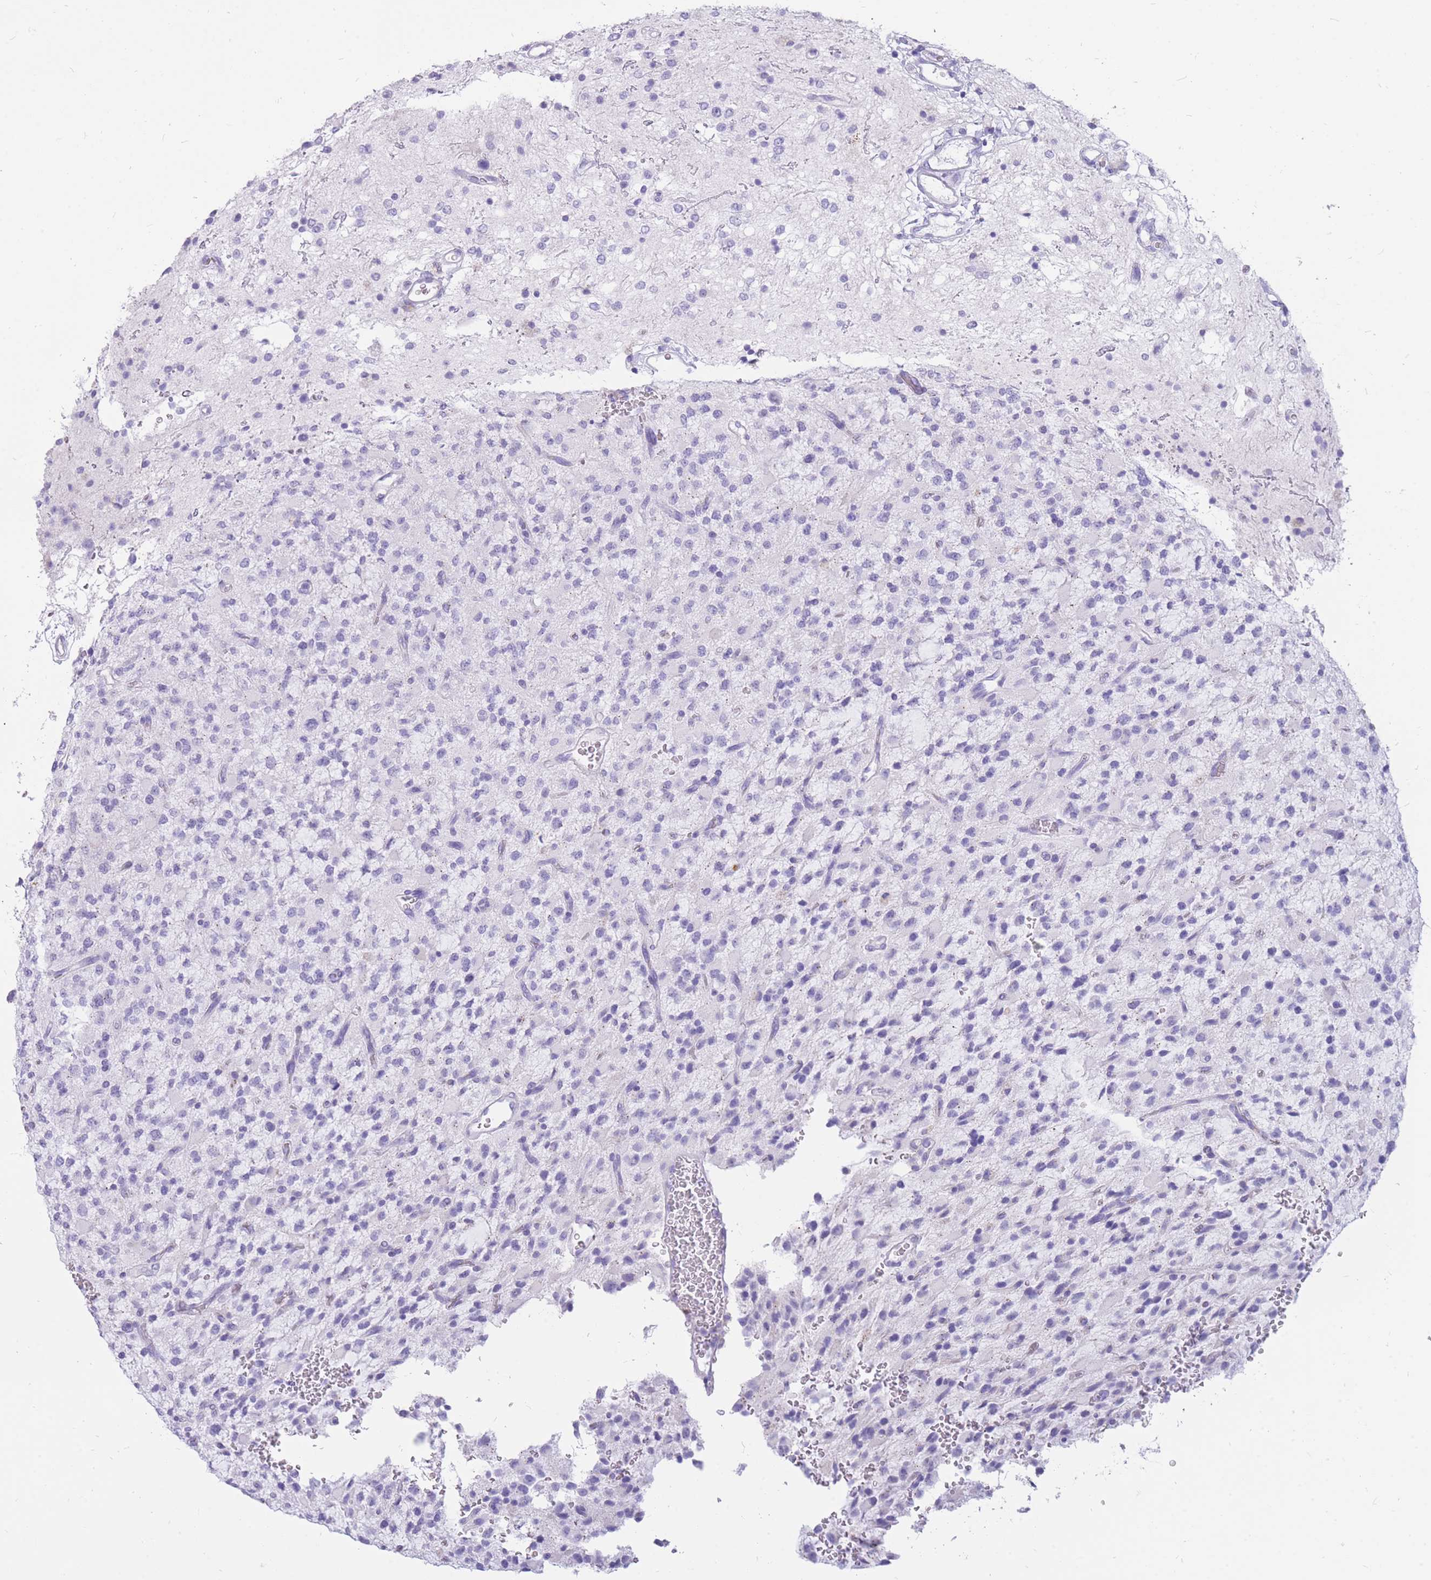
{"staining": {"intensity": "negative", "quantity": "none", "location": "none"}, "tissue": "glioma", "cell_type": "Tumor cells", "image_type": "cancer", "snomed": [{"axis": "morphology", "description": "Glioma, malignant, High grade"}, {"axis": "topography", "description": "Brain"}], "caption": "DAB immunohistochemical staining of glioma exhibits no significant staining in tumor cells. The staining was performed using DAB (3,3'-diaminobenzidine) to visualize the protein expression in brown, while the nuclei were stained in blue with hematoxylin (Magnification: 20x).", "gene": "CYP21A2", "patient": {"sex": "male", "age": 34}}